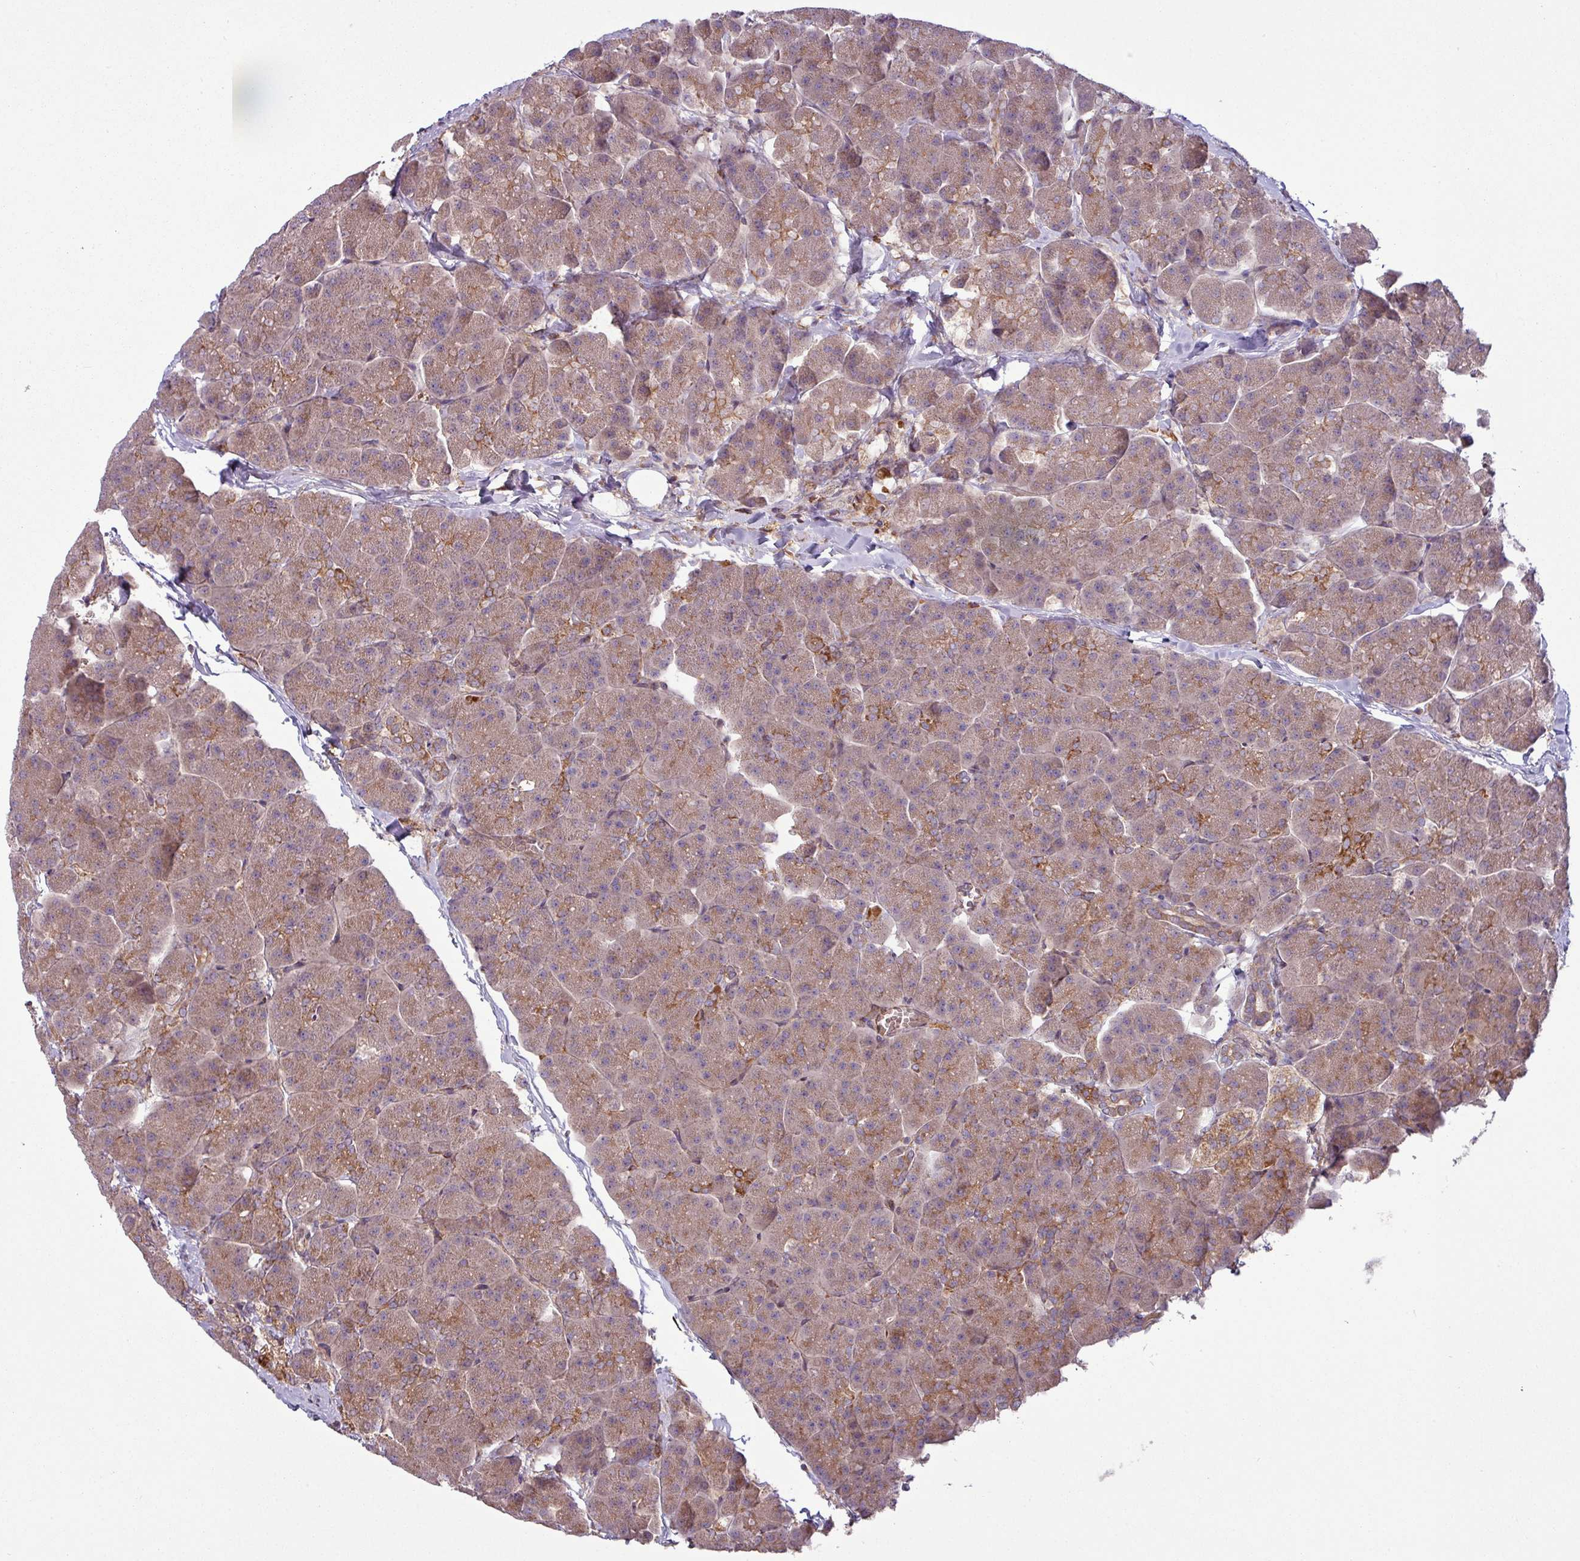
{"staining": {"intensity": "moderate", "quantity": "25%-75%", "location": "cytoplasmic/membranous"}, "tissue": "pancreas", "cell_type": "Exocrine glandular cells", "image_type": "normal", "snomed": [{"axis": "morphology", "description": "Normal tissue, NOS"}, {"axis": "topography", "description": "Pancreas"}, {"axis": "topography", "description": "Peripheral nerve tissue"}], "caption": "Immunohistochemical staining of benign pancreas reveals moderate cytoplasmic/membranous protein staining in approximately 25%-75% of exocrine glandular cells. The protein of interest is shown in brown color, while the nuclei are stained blue.", "gene": "SNRNP25", "patient": {"sex": "male", "age": 54}}